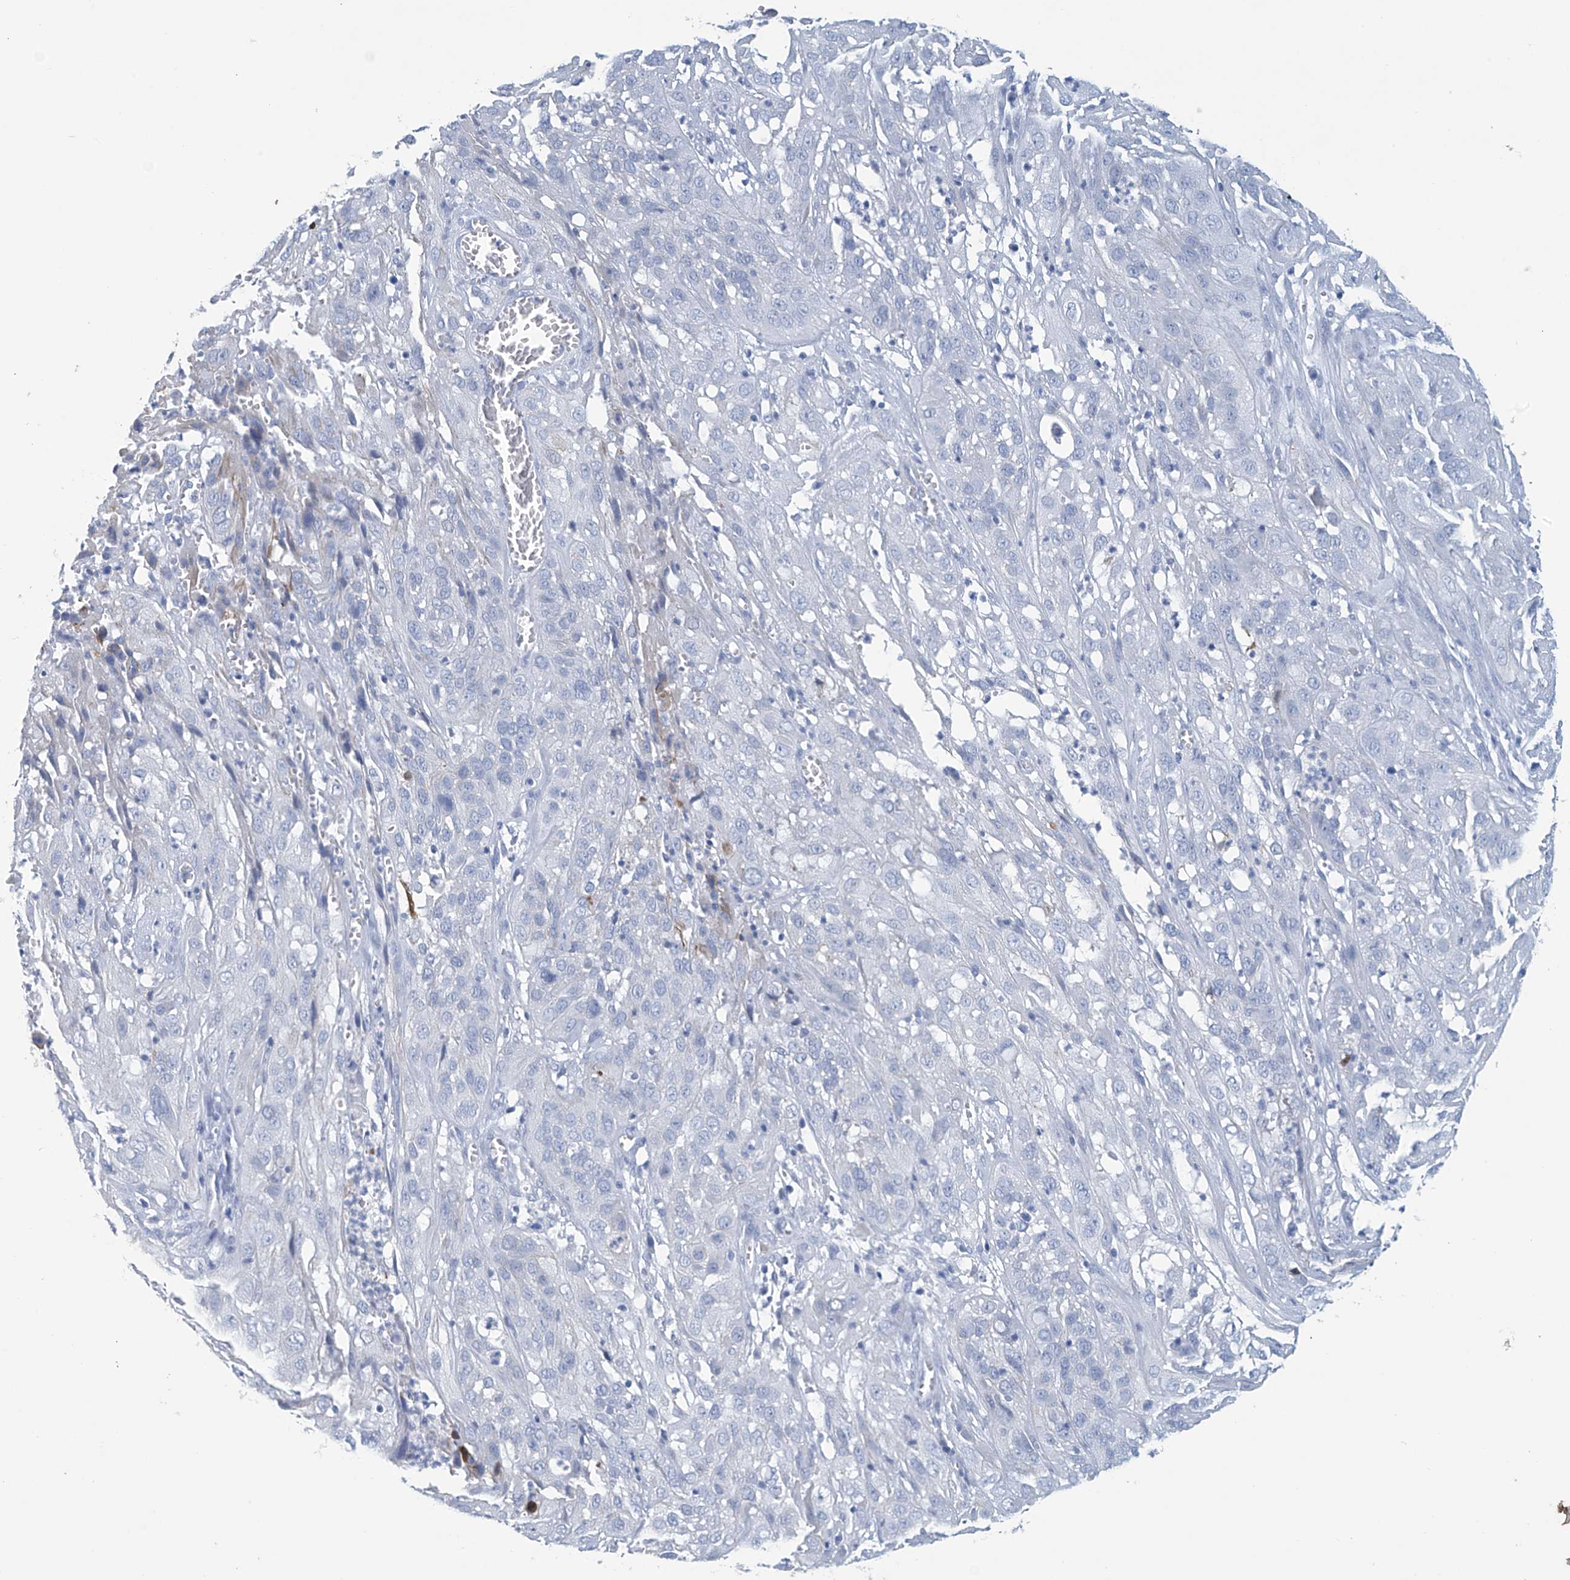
{"staining": {"intensity": "negative", "quantity": "none", "location": "none"}, "tissue": "cervical cancer", "cell_type": "Tumor cells", "image_type": "cancer", "snomed": [{"axis": "morphology", "description": "Squamous cell carcinoma, NOS"}, {"axis": "topography", "description": "Cervix"}], "caption": "This is an IHC histopathology image of human cervical cancer. There is no expression in tumor cells.", "gene": "DSP", "patient": {"sex": "female", "age": 32}}